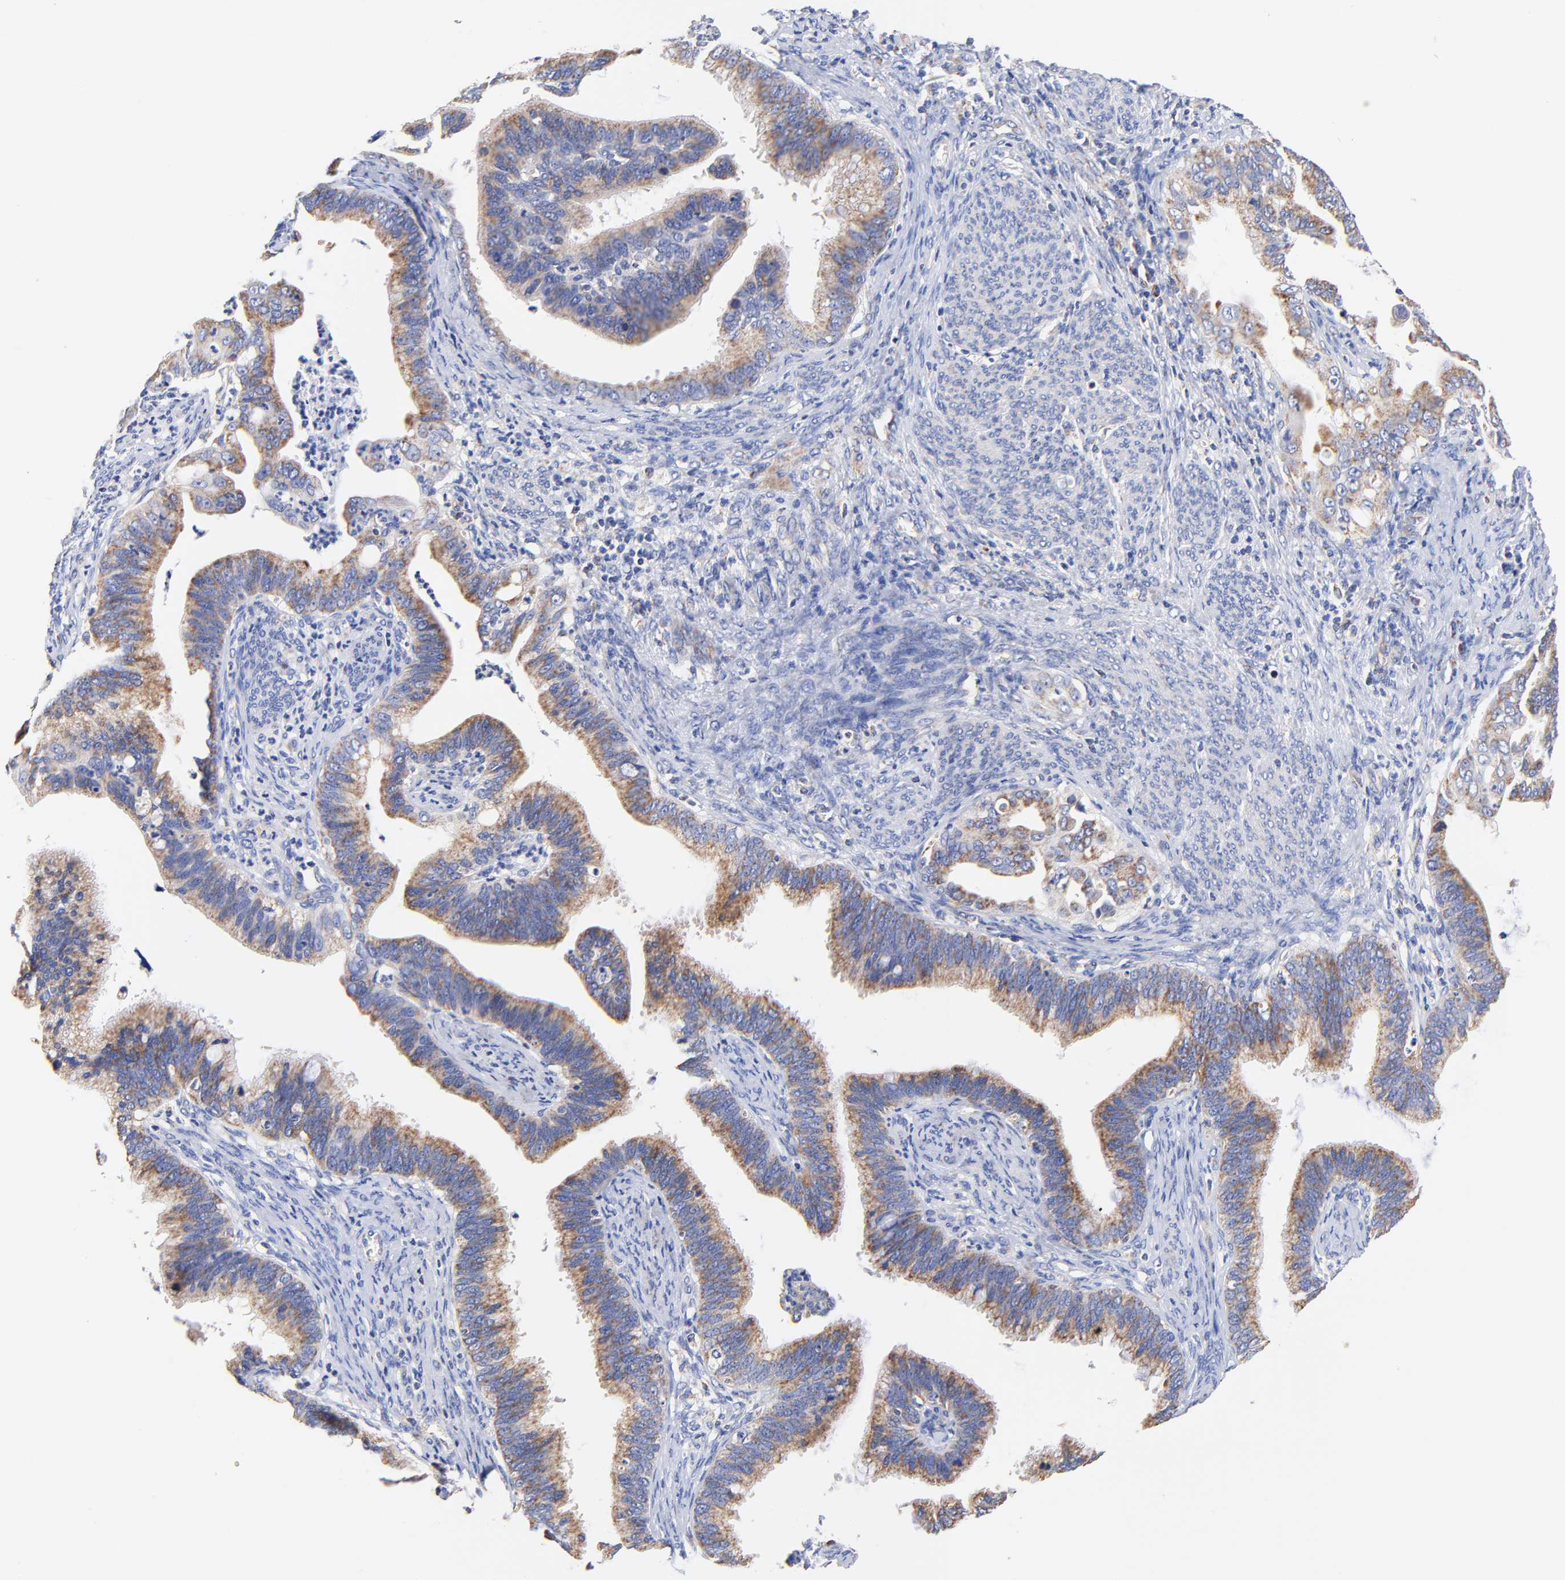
{"staining": {"intensity": "moderate", "quantity": "25%-75%", "location": "cytoplasmic/membranous"}, "tissue": "cervical cancer", "cell_type": "Tumor cells", "image_type": "cancer", "snomed": [{"axis": "morphology", "description": "Adenocarcinoma, NOS"}, {"axis": "topography", "description": "Cervix"}], "caption": "Cervical cancer (adenocarcinoma) stained for a protein displays moderate cytoplasmic/membranous positivity in tumor cells.", "gene": "ATP5F1D", "patient": {"sex": "female", "age": 47}}